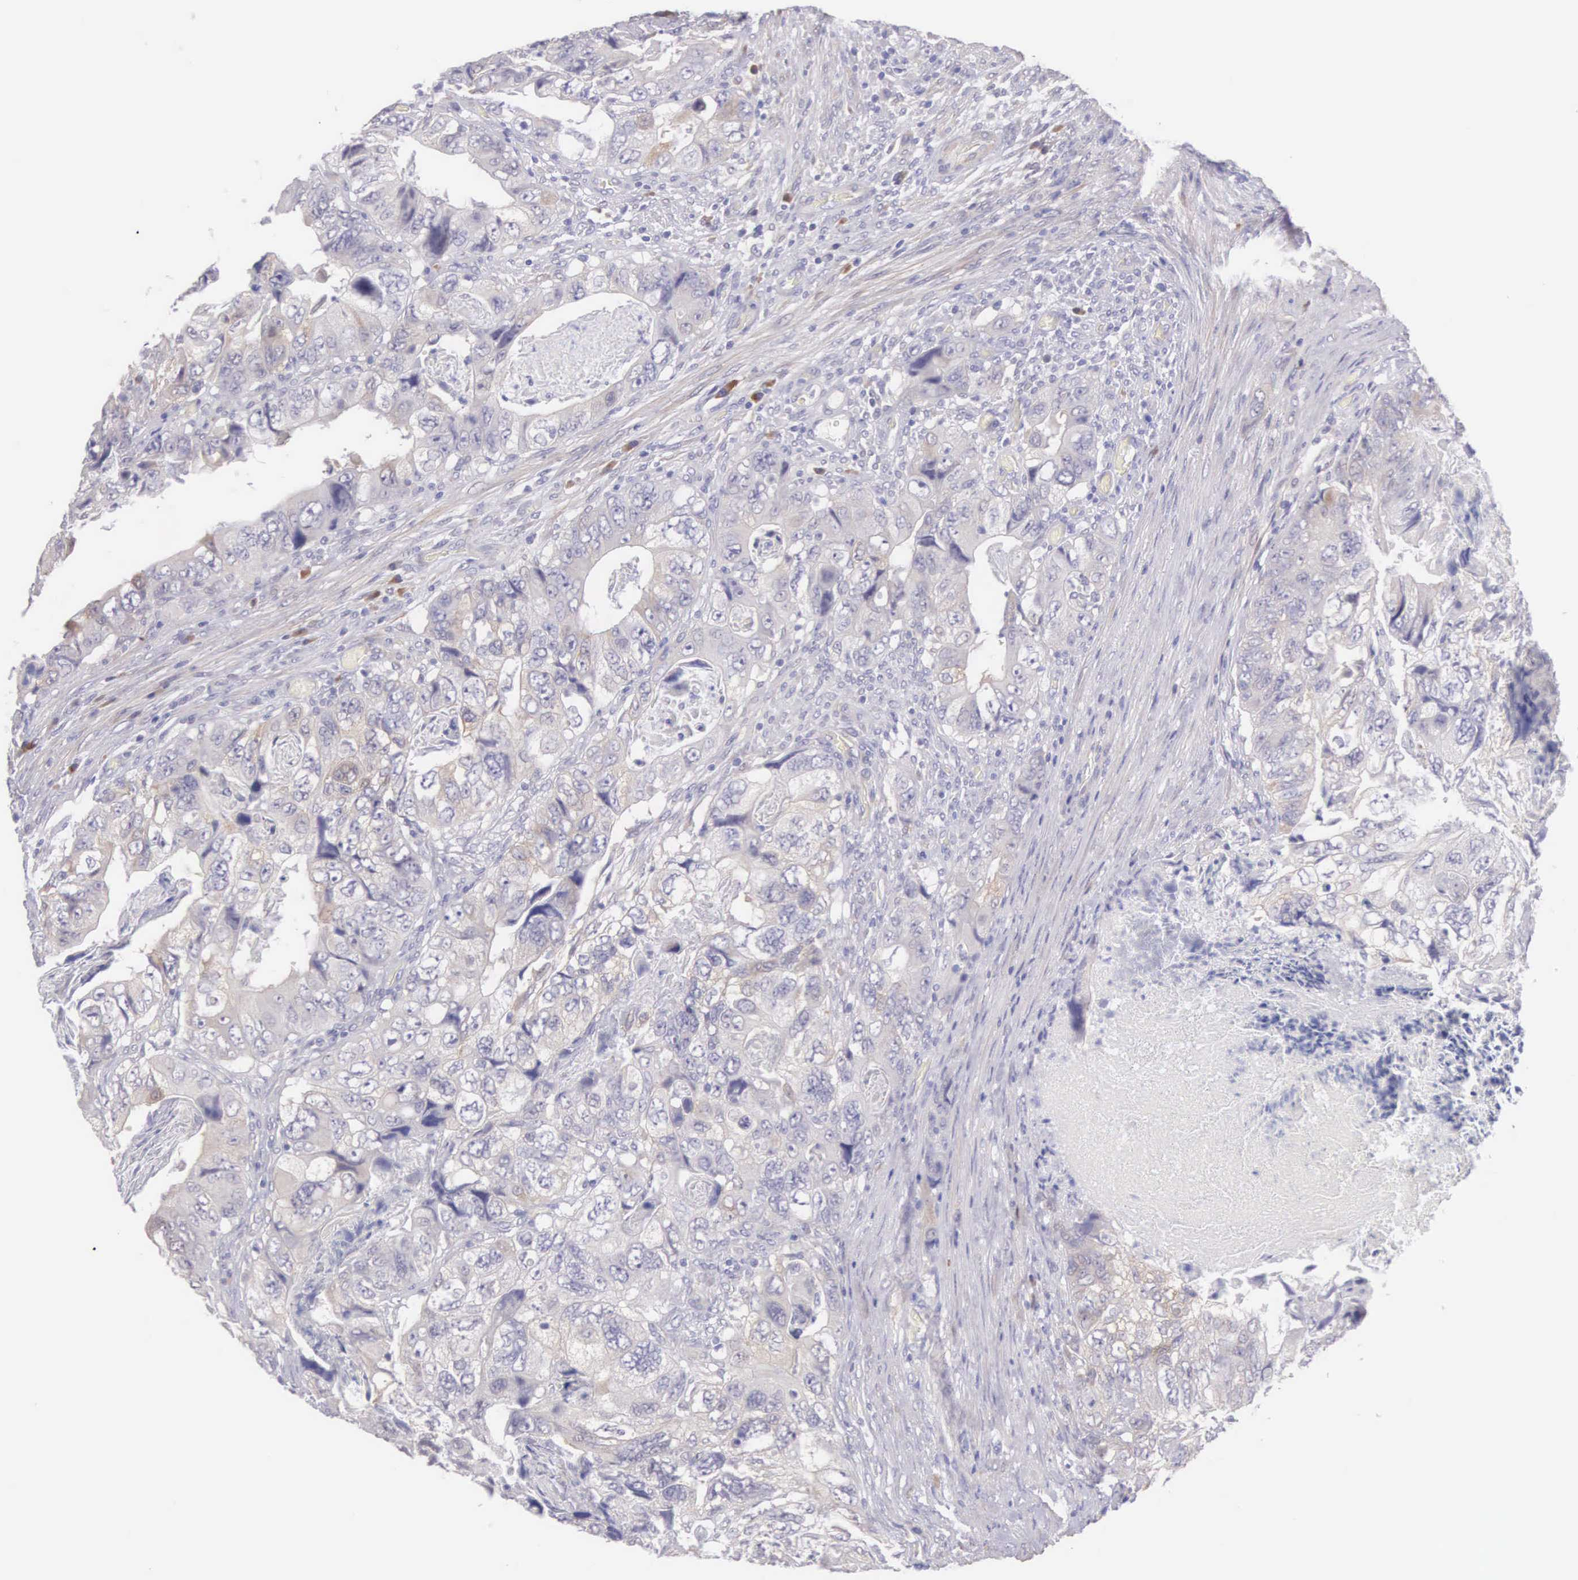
{"staining": {"intensity": "negative", "quantity": "none", "location": "none"}, "tissue": "colorectal cancer", "cell_type": "Tumor cells", "image_type": "cancer", "snomed": [{"axis": "morphology", "description": "Adenocarcinoma, NOS"}, {"axis": "topography", "description": "Rectum"}], "caption": "Immunohistochemistry of colorectal cancer (adenocarcinoma) demonstrates no staining in tumor cells.", "gene": "ARFGAP3", "patient": {"sex": "female", "age": 82}}